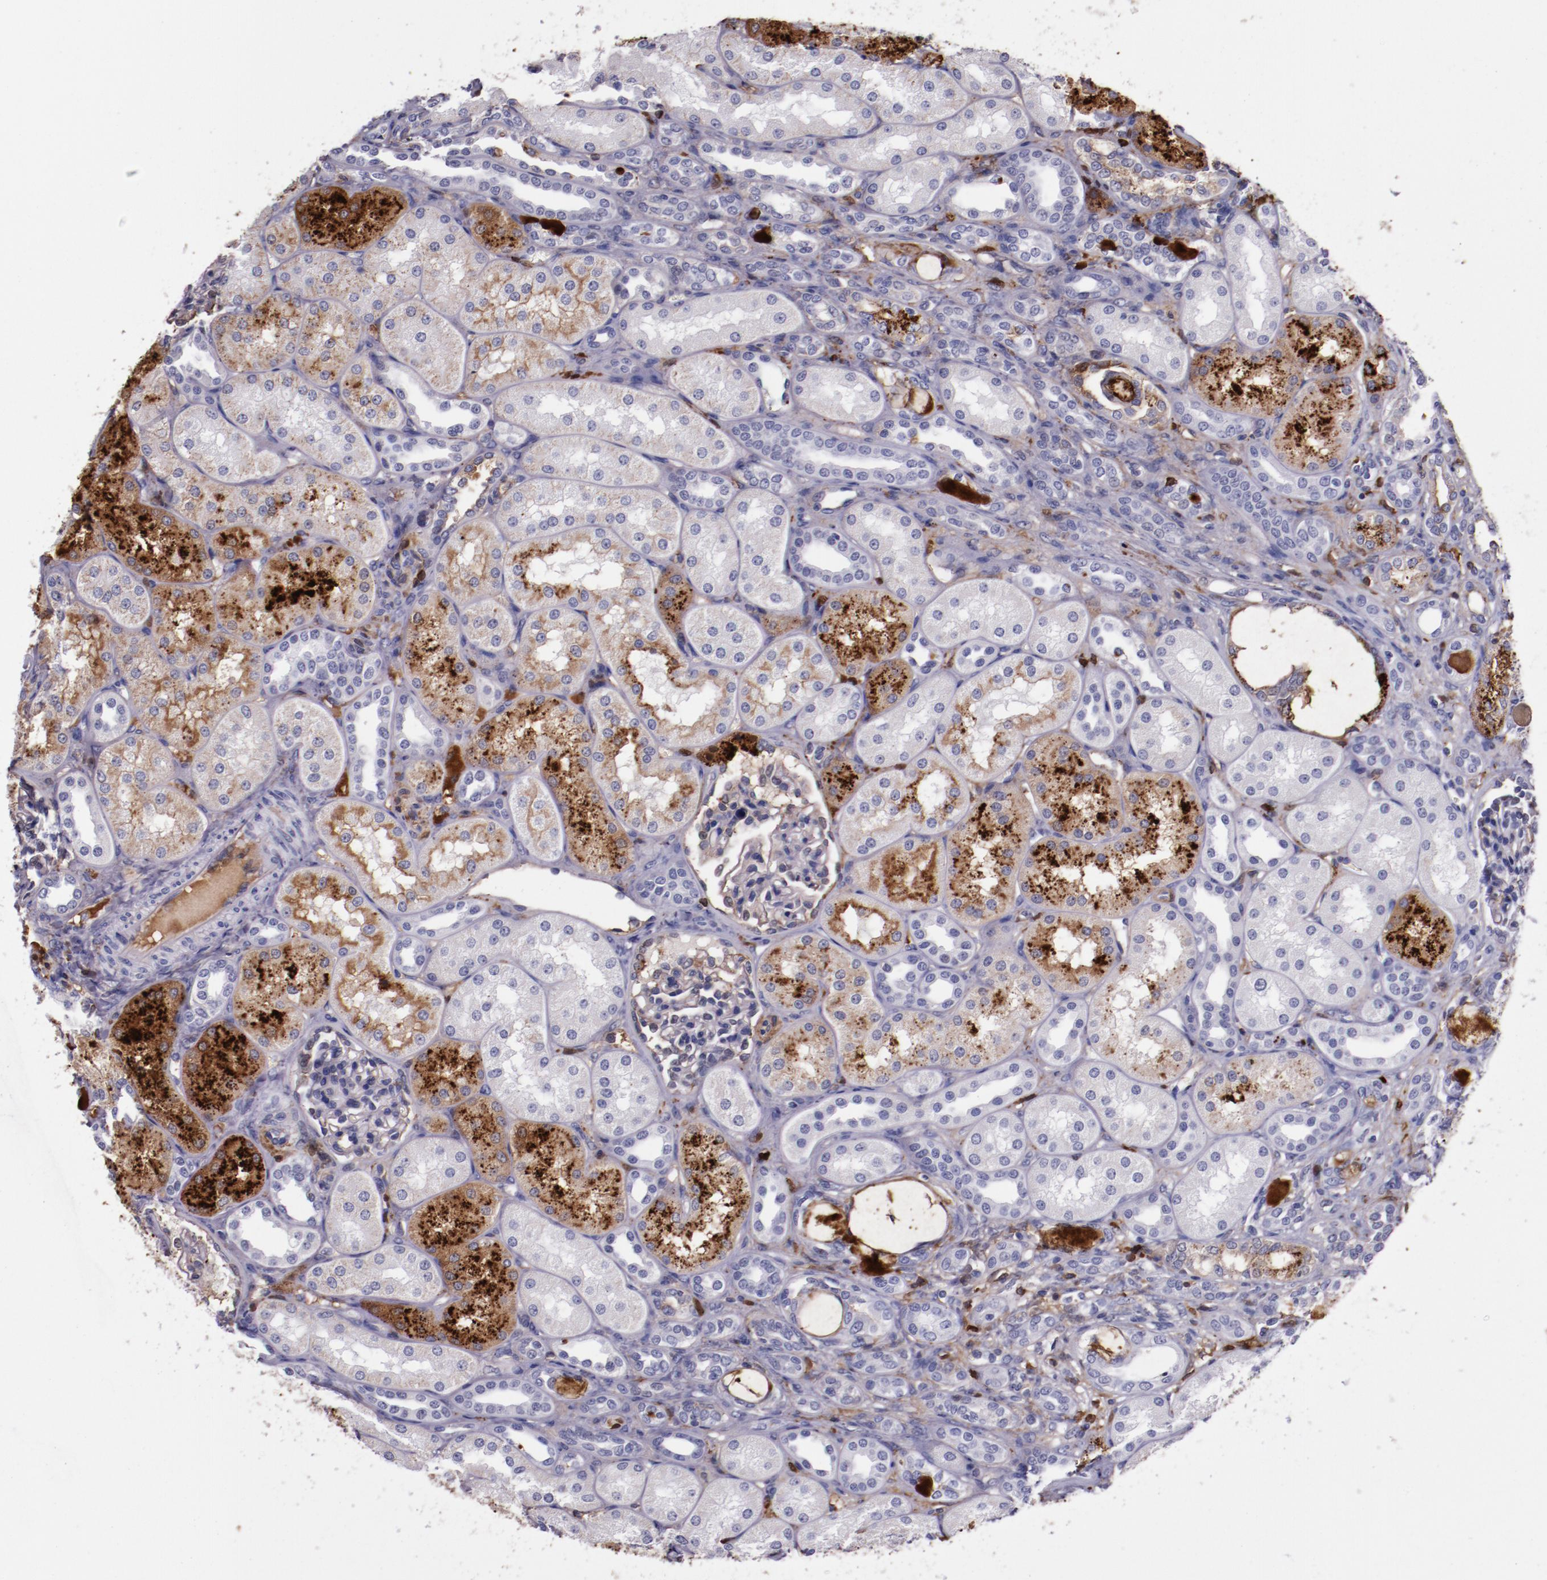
{"staining": {"intensity": "negative", "quantity": "none", "location": "none"}, "tissue": "kidney", "cell_type": "Cells in glomeruli", "image_type": "normal", "snomed": [{"axis": "morphology", "description": "Normal tissue, NOS"}, {"axis": "topography", "description": "Kidney"}], "caption": "Kidney stained for a protein using IHC reveals no expression cells in glomeruli.", "gene": "APOH", "patient": {"sex": "male", "age": 7}}